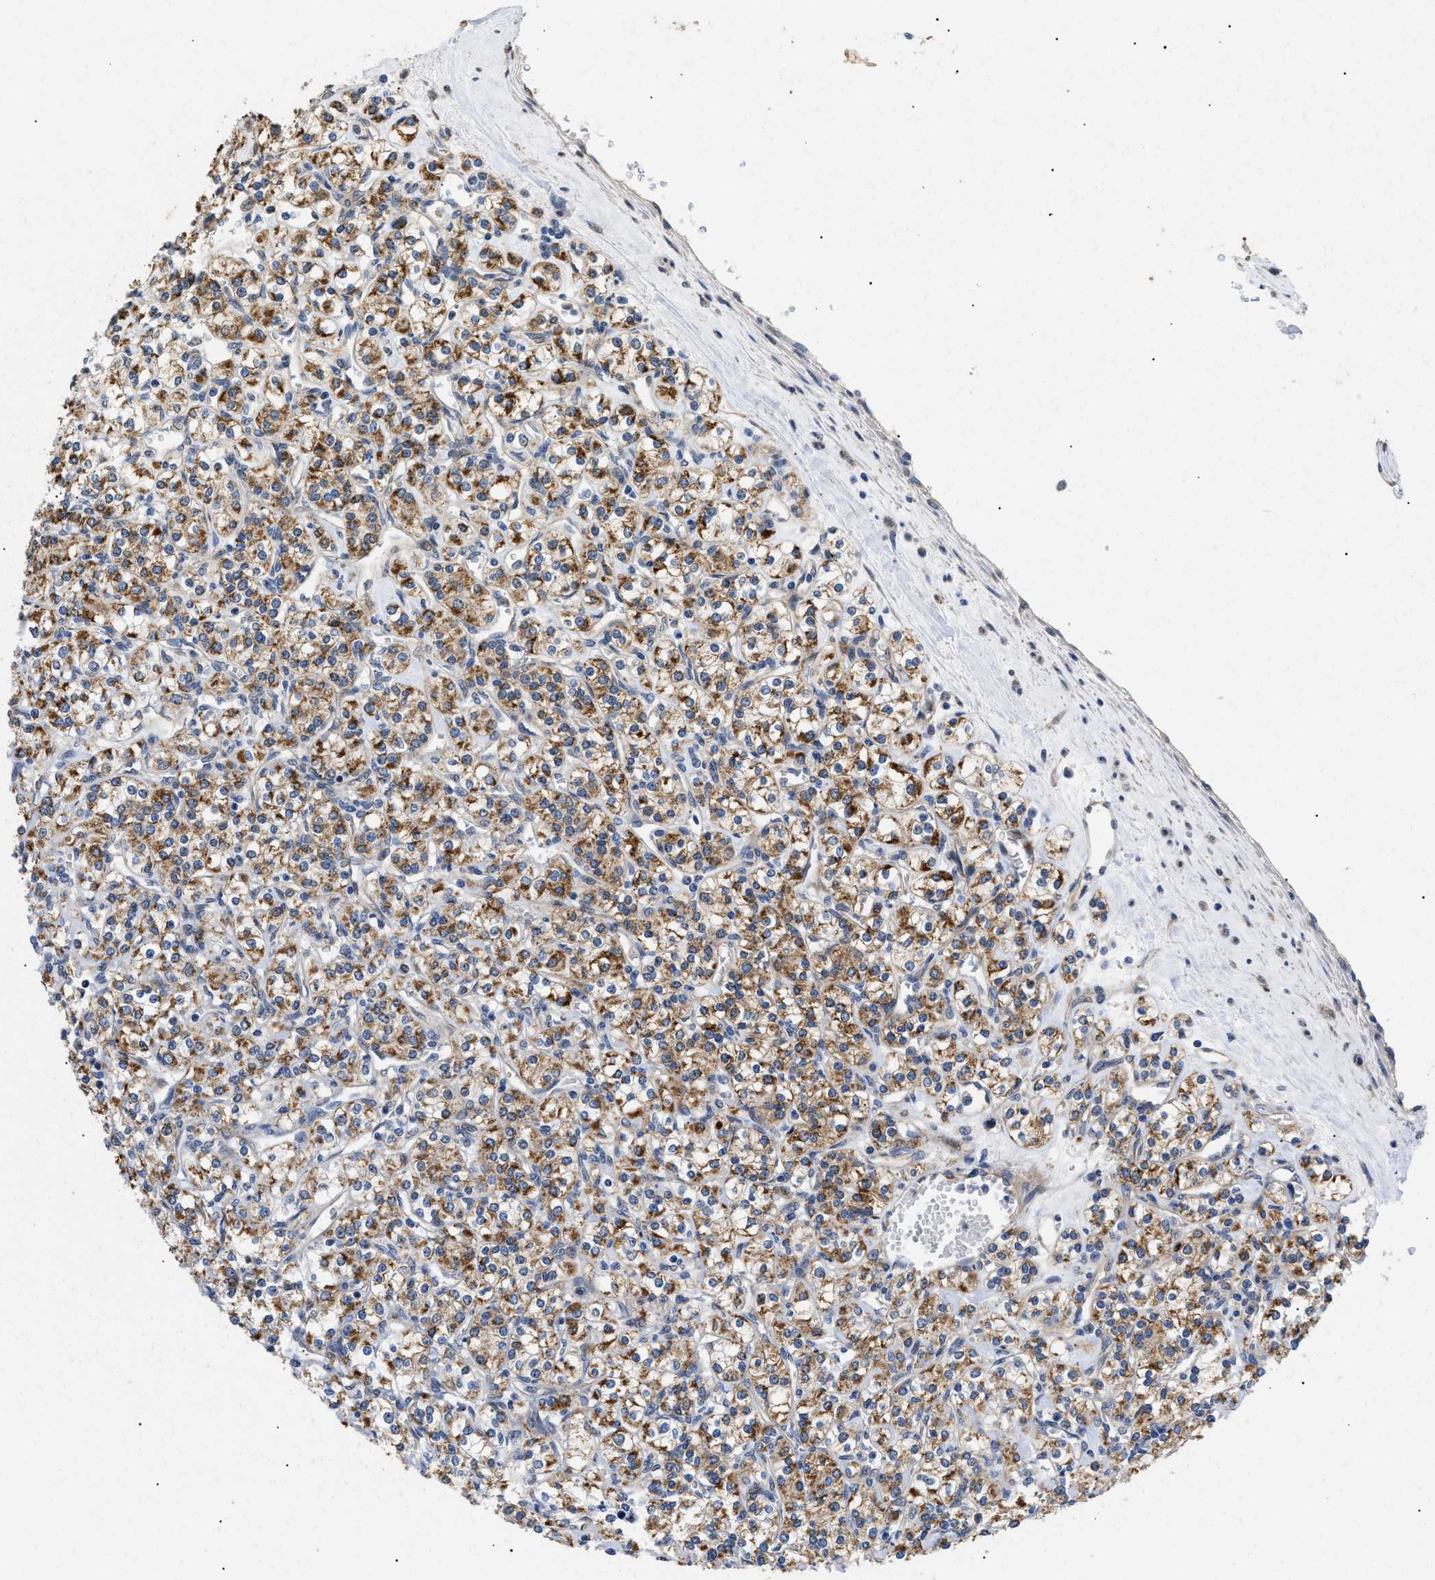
{"staining": {"intensity": "moderate", "quantity": ">75%", "location": "cytoplasmic/membranous"}, "tissue": "renal cancer", "cell_type": "Tumor cells", "image_type": "cancer", "snomed": [{"axis": "morphology", "description": "Adenocarcinoma, NOS"}, {"axis": "topography", "description": "Kidney"}], "caption": "Human renal cancer (adenocarcinoma) stained with a brown dye displays moderate cytoplasmic/membranous positive expression in about >75% of tumor cells.", "gene": "SFXN5", "patient": {"sex": "male", "age": 77}}